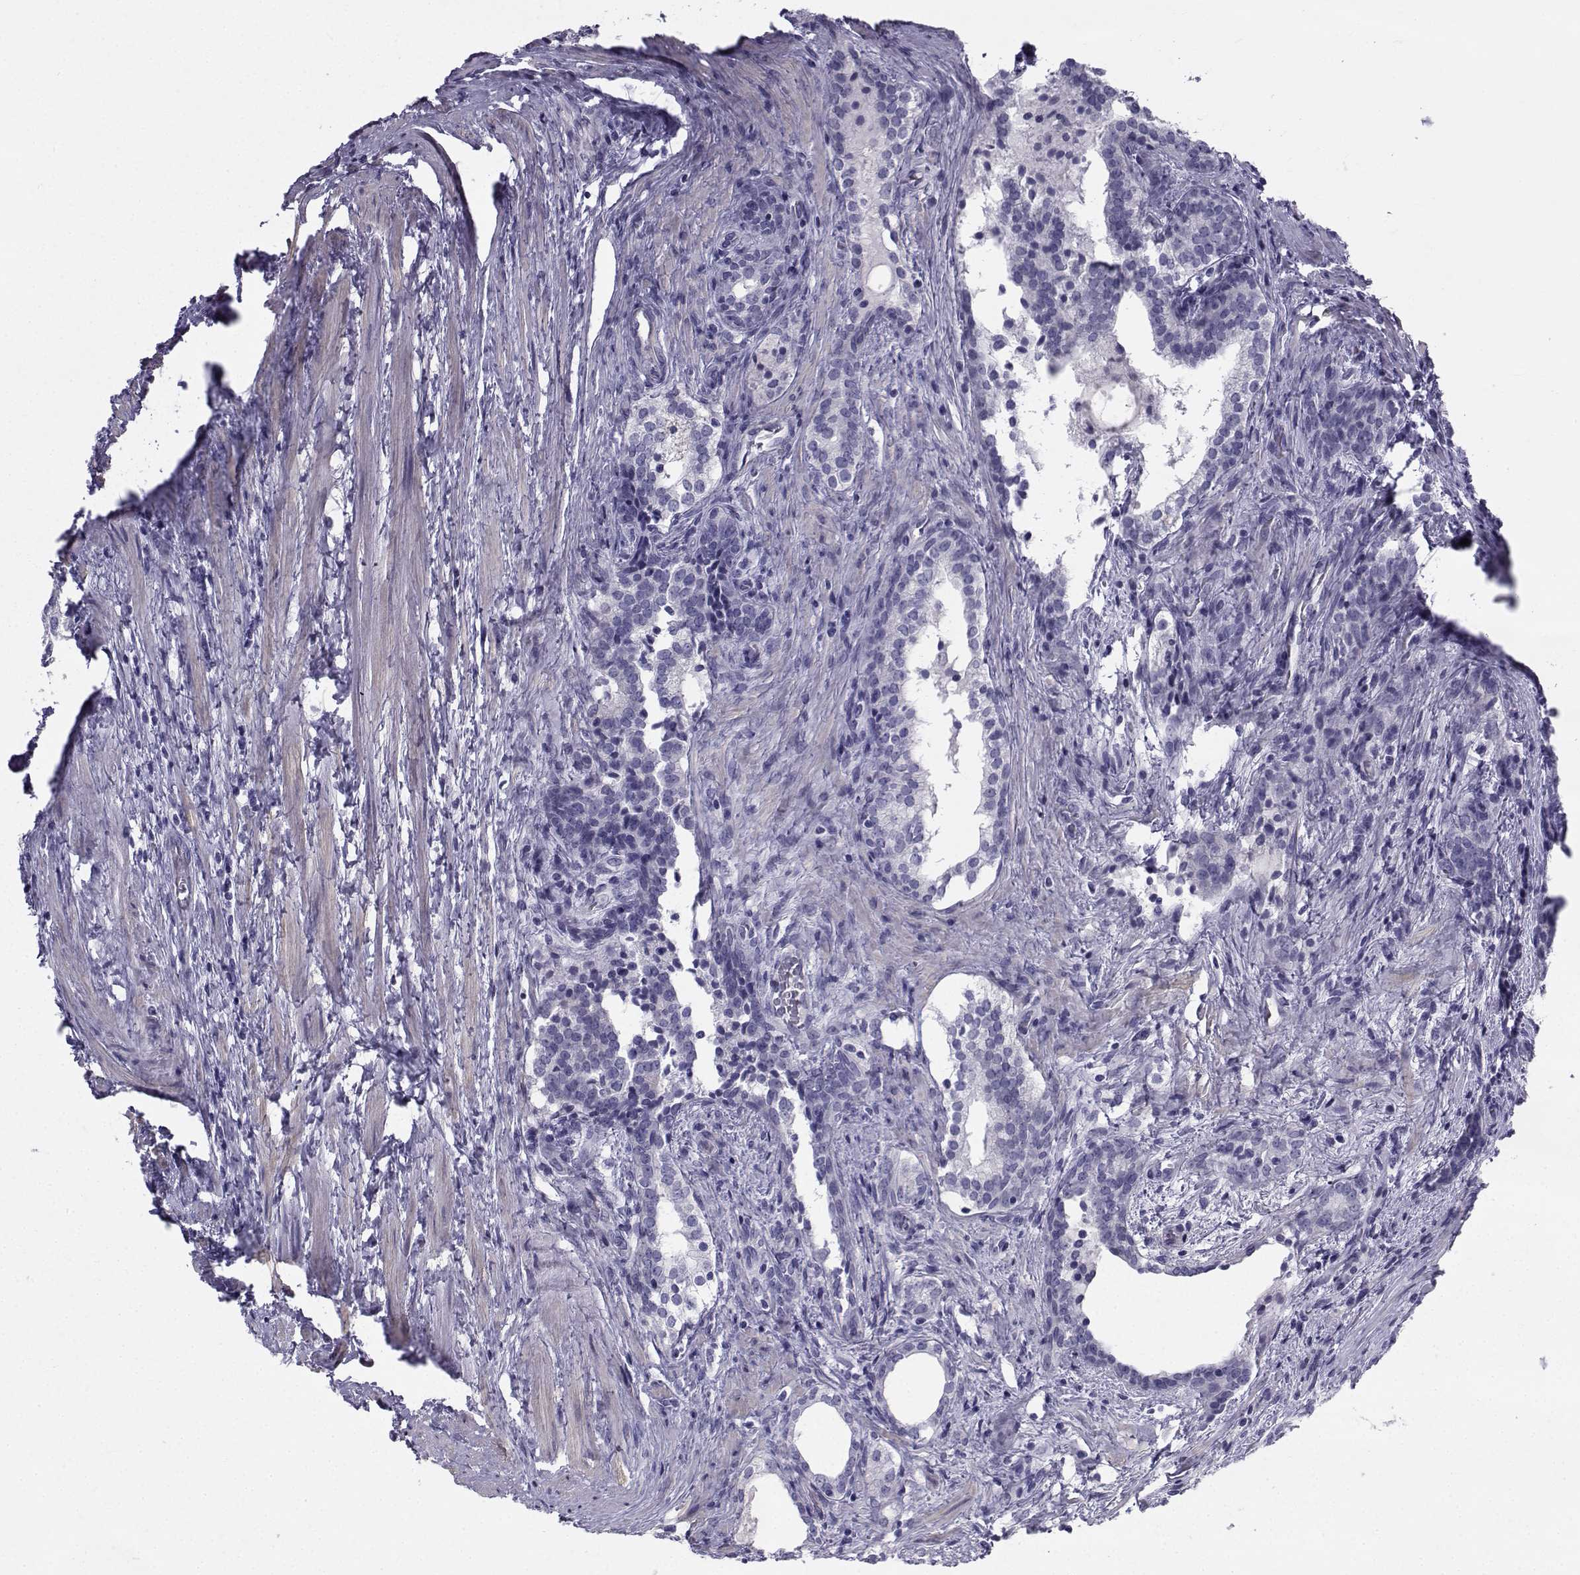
{"staining": {"intensity": "negative", "quantity": "none", "location": "none"}, "tissue": "prostate cancer", "cell_type": "Tumor cells", "image_type": "cancer", "snomed": [{"axis": "morphology", "description": "Adenocarcinoma, NOS"}, {"axis": "morphology", "description": "Adenocarcinoma, High grade"}, {"axis": "topography", "description": "Prostate"}], "caption": "Tumor cells are negative for protein expression in human prostate cancer (adenocarcinoma (high-grade)).", "gene": "SPANXD", "patient": {"sex": "male", "age": 61}}